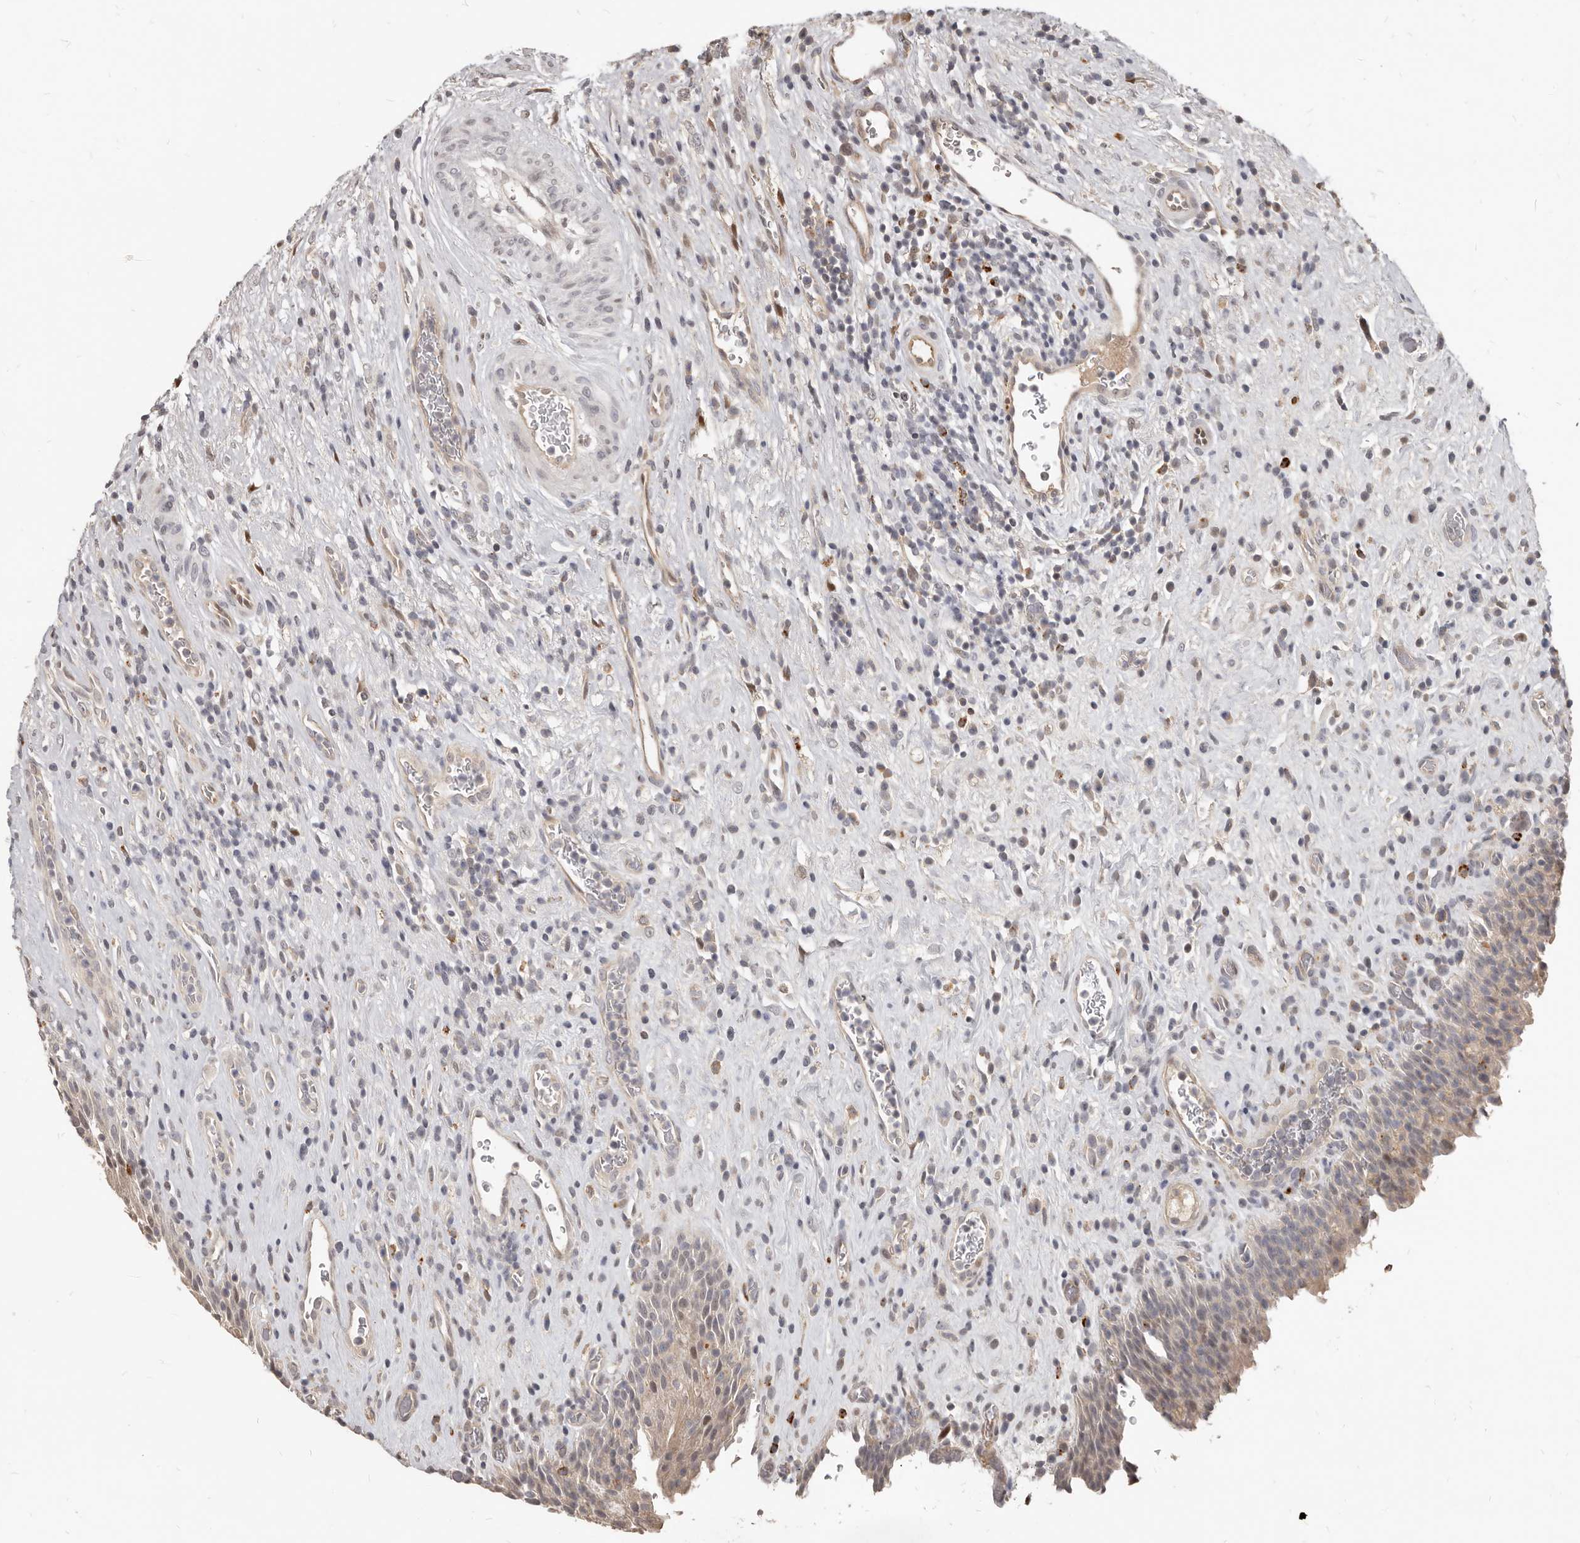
{"staining": {"intensity": "weak", "quantity": "25%-75%", "location": "cytoplasmic/membranous"}, "tissue": "urinary bladder", "cell_type": "Urothelial cells", "image_type": "normal", "snomed": [{"axis": "morphology", "description": "Normal tissue, NOS"}, {"axis": "morphology", "description": "Inflammation, NOS"}, {"axis": "topography", "description": "Urinary bladder"}], "caption": "Immunohistochemistry (IHC) micrograph of benign urinary bladder: human urinary bladder stained using IHC displays low levels of weak protein expression localized specifically in the cytoplasmic/membranous of urothelial cells, appearing as a cytoplasmic/membranous brown color.", "gene": "ATF5", "patient": {"sex": "female", "age": 75}}